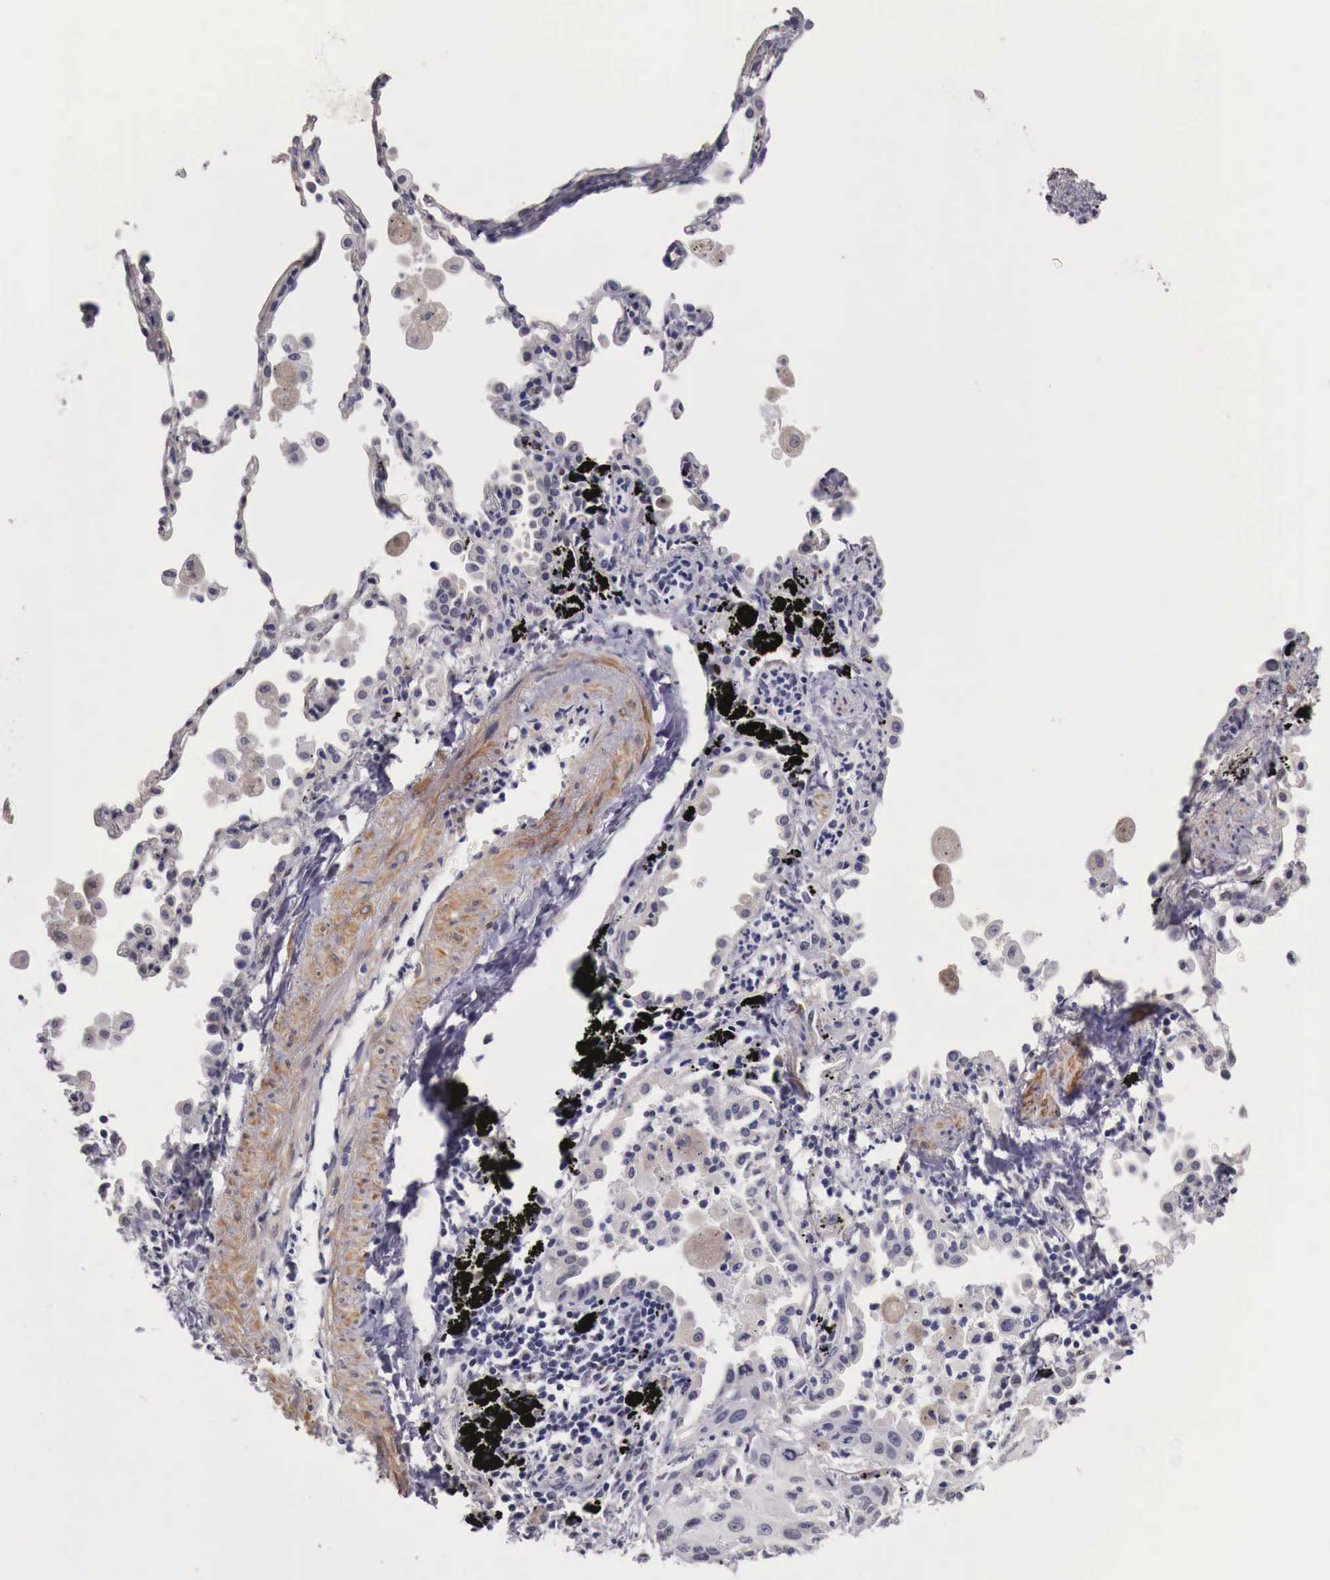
{"staining": {"intensity": "negative", "quantity": "none", "location": "none"}, "tissue": "lung cancer", "cell_type": "Tumor cells", "image_type": "cancer", "snomed": [{"axis": "morphology", "description": "Squamous cell carcinoma, NOS"}, {"axis": "topography", "description": "Lung"}], "caption": "Micrograph shows no significant protein expression in tumor cells of lung cancer (squamous cell carcinoma).", "gene": "ENOX2", "patient": {"sex": "male", "age": 71}}